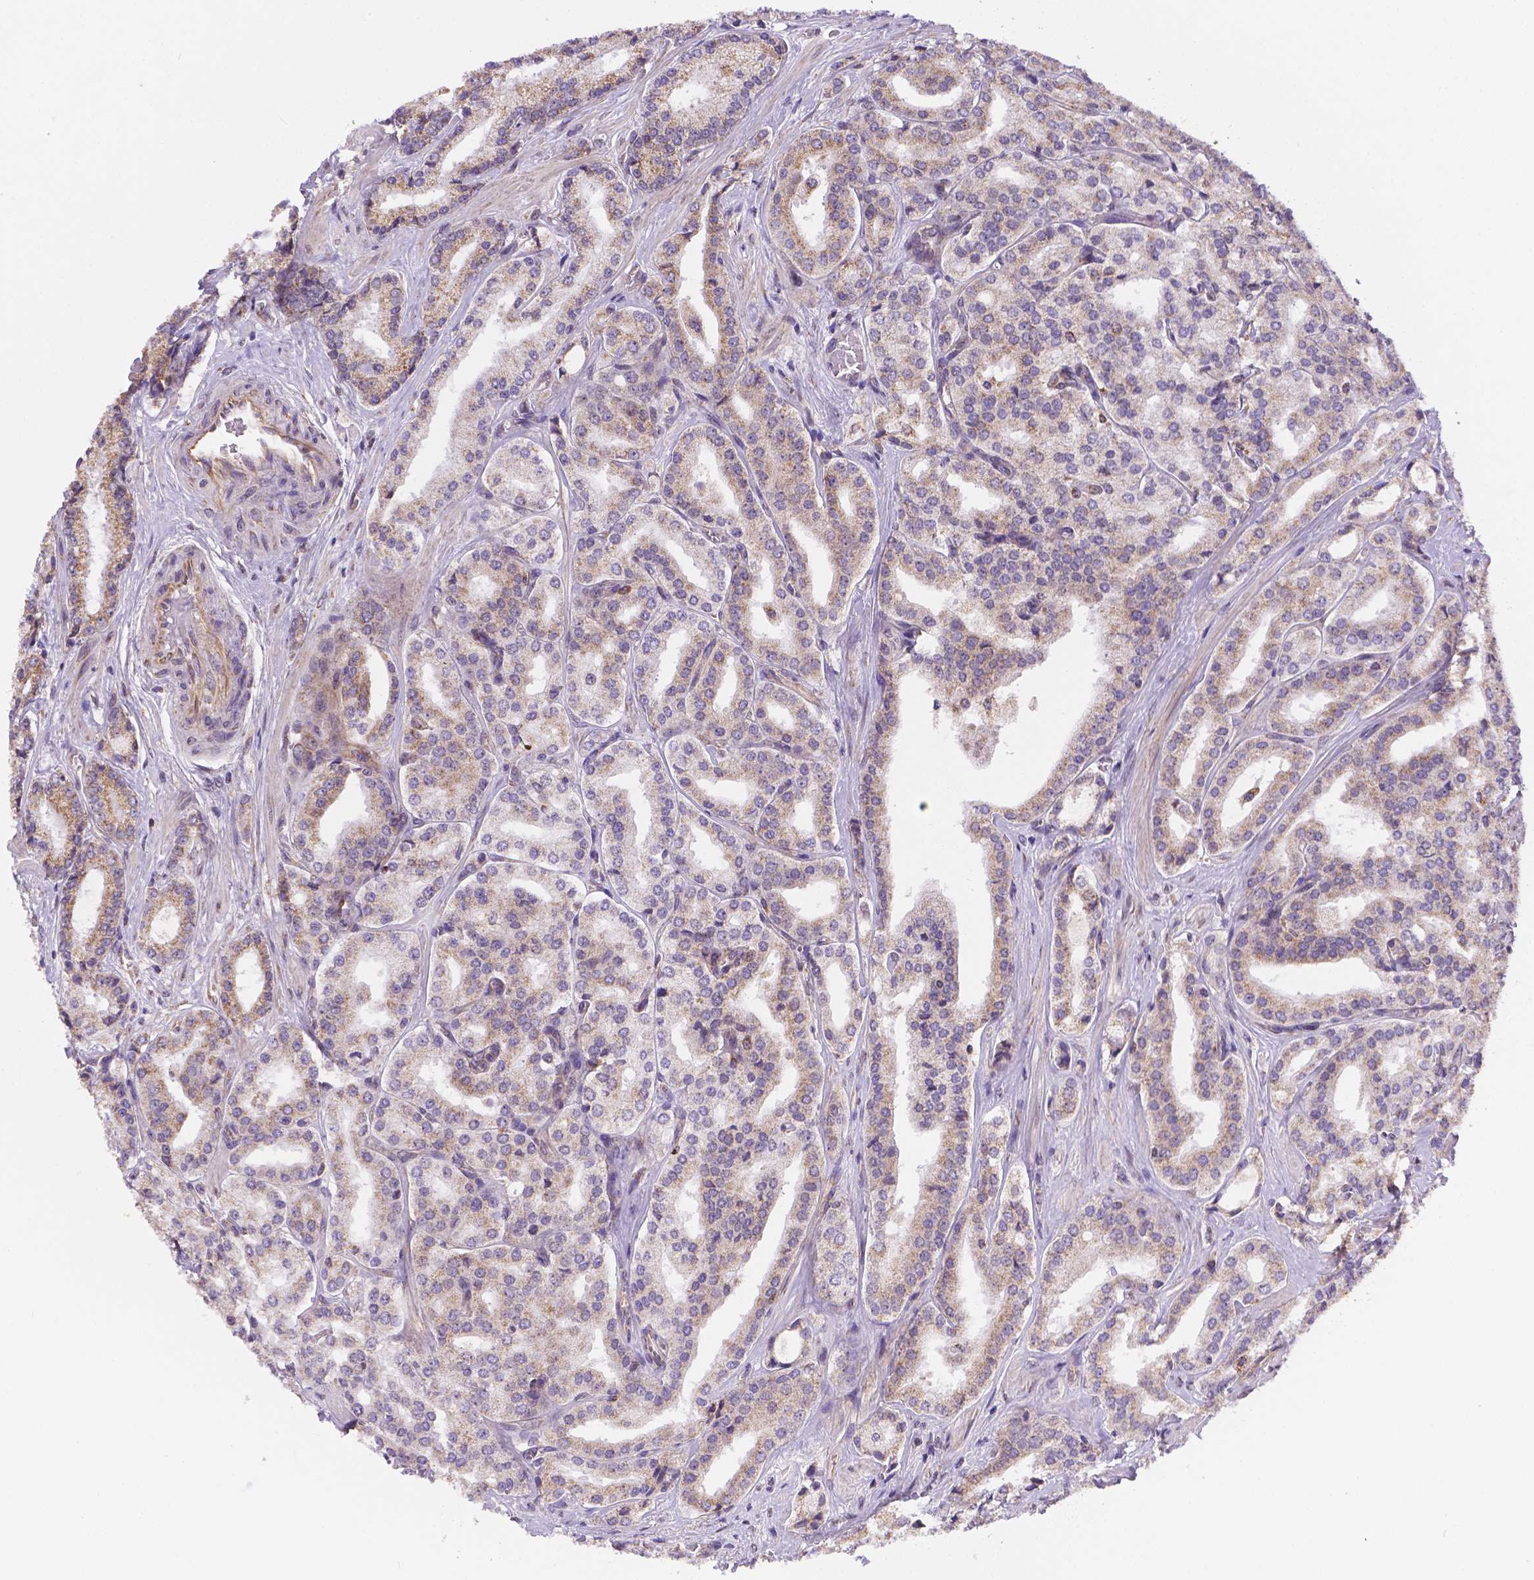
{"staining": {"intensity": "weak", "quantity": "25%-75%", "location": "cytoplasmic/membranous"}, "tissue": "prostate cancer", "cell_type": "Tumor cells", "image_type": "cancer", "snomed": [{"axis": "morphology", "description": "Adenocarcinoma, Low grade"}, {"axis": "topography", "description": "Prostate"}], "caption": "This histopathology image displays immunohistochemistry (IHC) staining of human prostate cancer, with low weak cytoplasmic/membranous staining in about 25%-75% of tumor cells.", "gene": "CYYR1", "patient": {"sex": "male", "age": 56}}